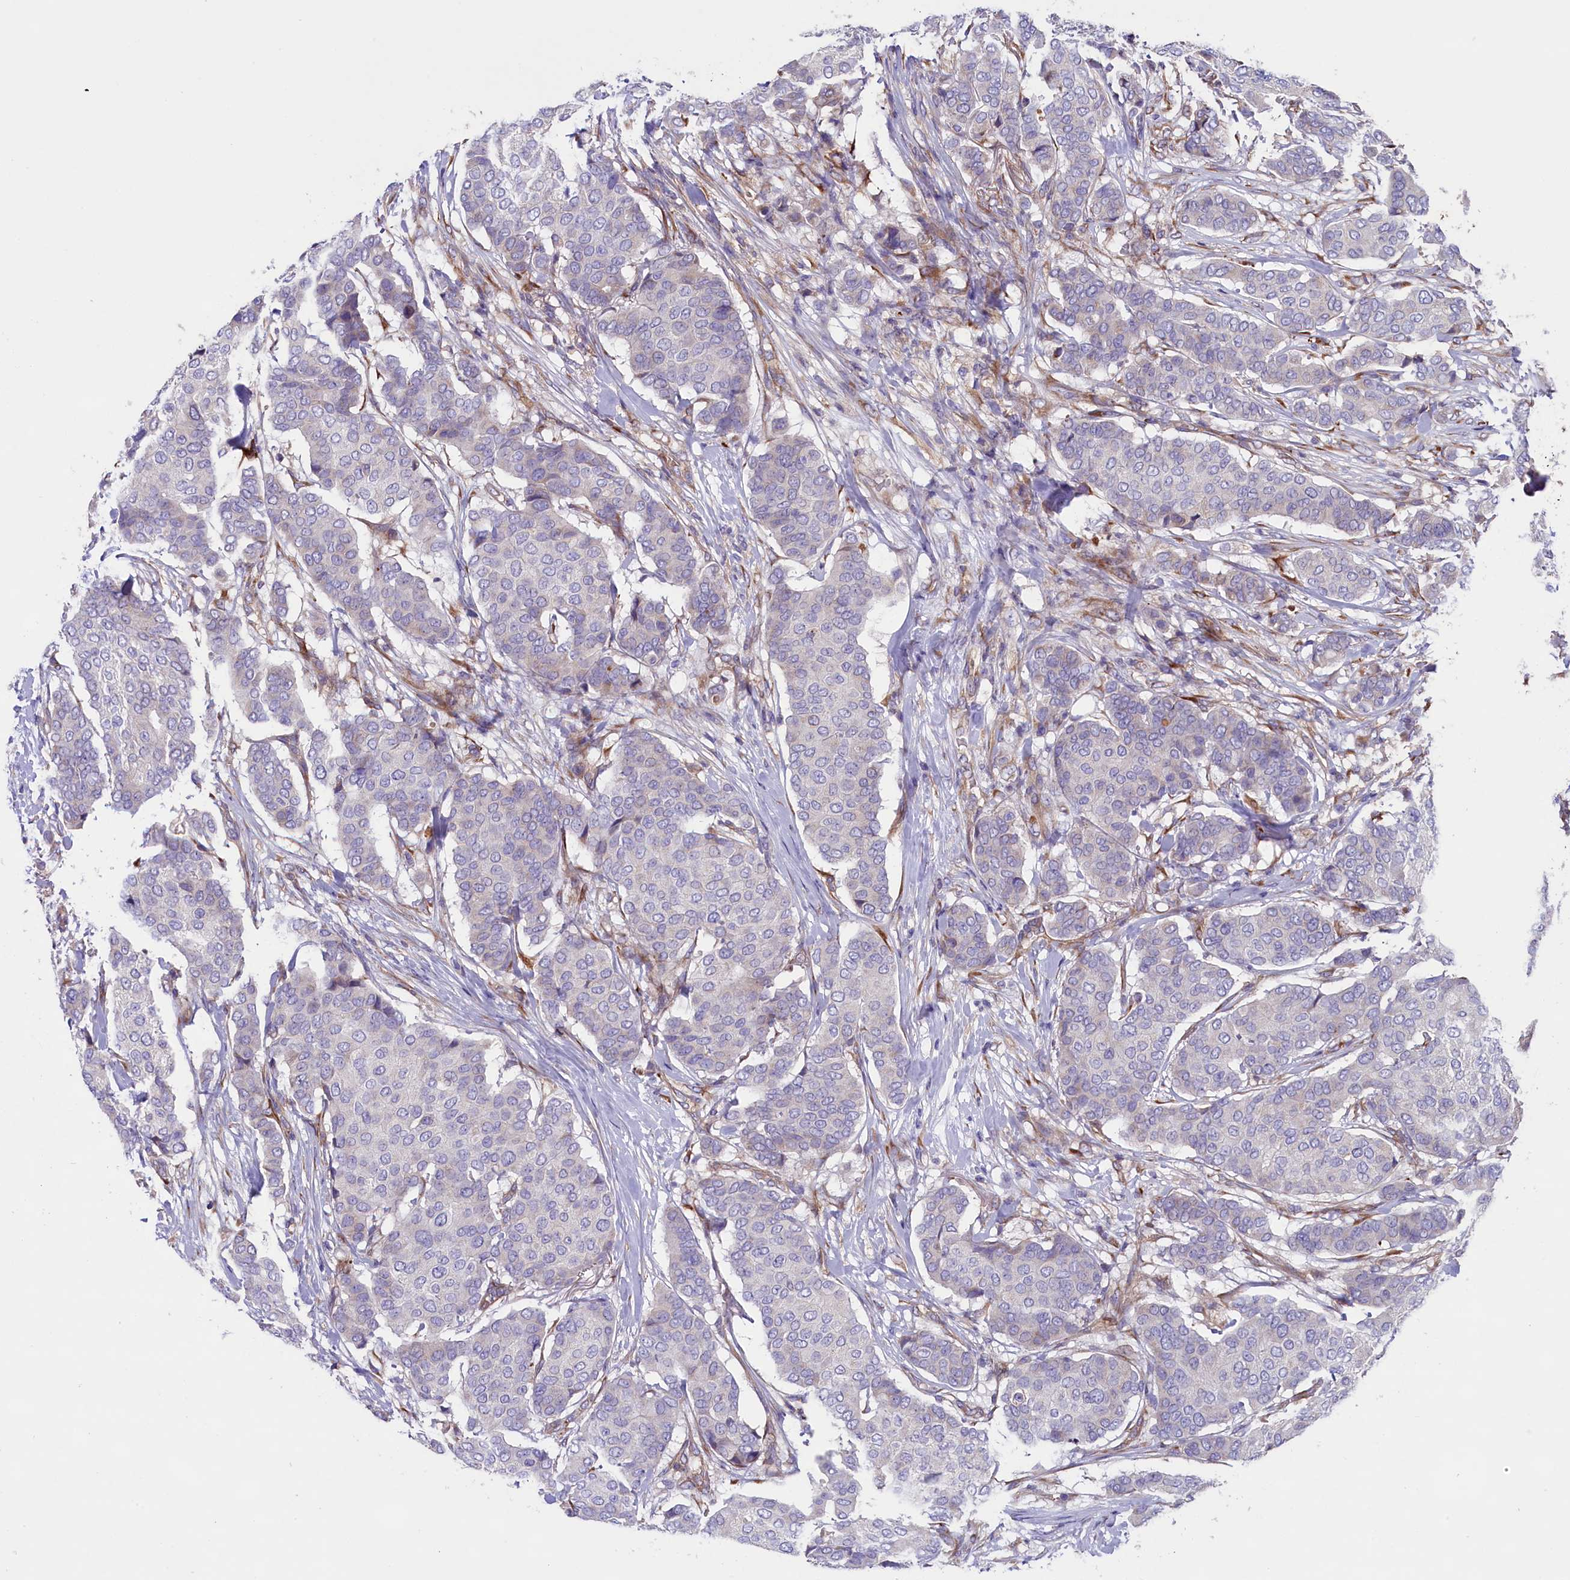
{"staining": {"intensity": "negative", "quantity": "none", "location": "none"}, "tissue": "breast cancer", "cell_type": "Tumor cells", "image_type": "cancer", "snomed": [{"axis": "morphology", "description": "Duct carcinoma"}, {"axis": "topography", "description": "Breast"}], "caption": "The image reveals no staining of tumor cells in breast cancer (invasive ductal carcinoma).", "gene": "GPR108", "patient": {"sex": "female", "age": 75}}